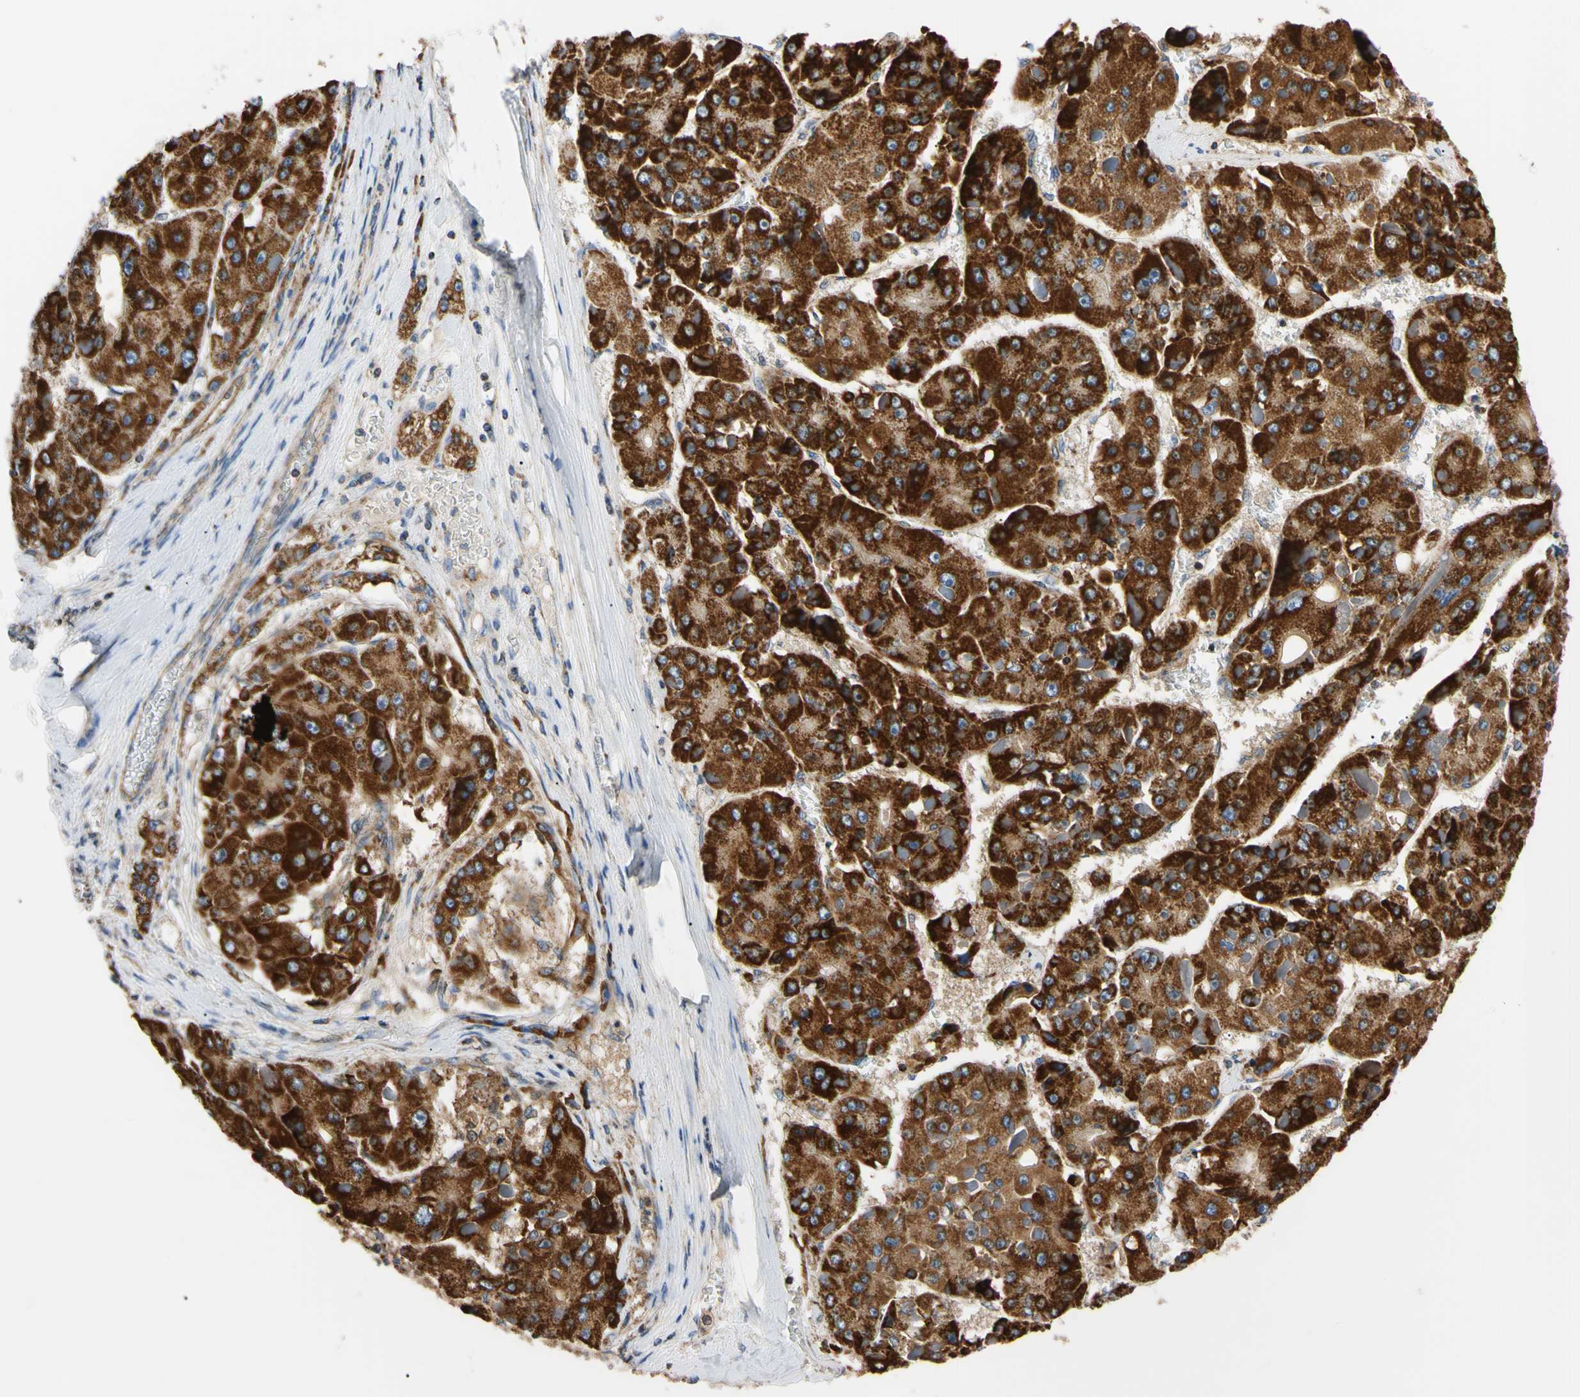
{"staining": {"intensity": "strong", "quantity": ">75%", "location": "cytoplasmic/membranous"}, "tissue": "liver cancer", "cell_type": "Tumor cells", "image_type": "cancer", "snomed": [{"axis": "morphology", "description": "Carcinoma, Hepatocellular, NOS"}, {"axis": "topography", "description": "Liver"}], "caption": "Strong cytoplasmic/membranous staining for a protein is seen in approximately >75% of tumor cells of hepatocellular carcinoma (liver) using immunohistochemistry.", "gene": "CLPP", "patient": {"sex": "female", "age": 73}}